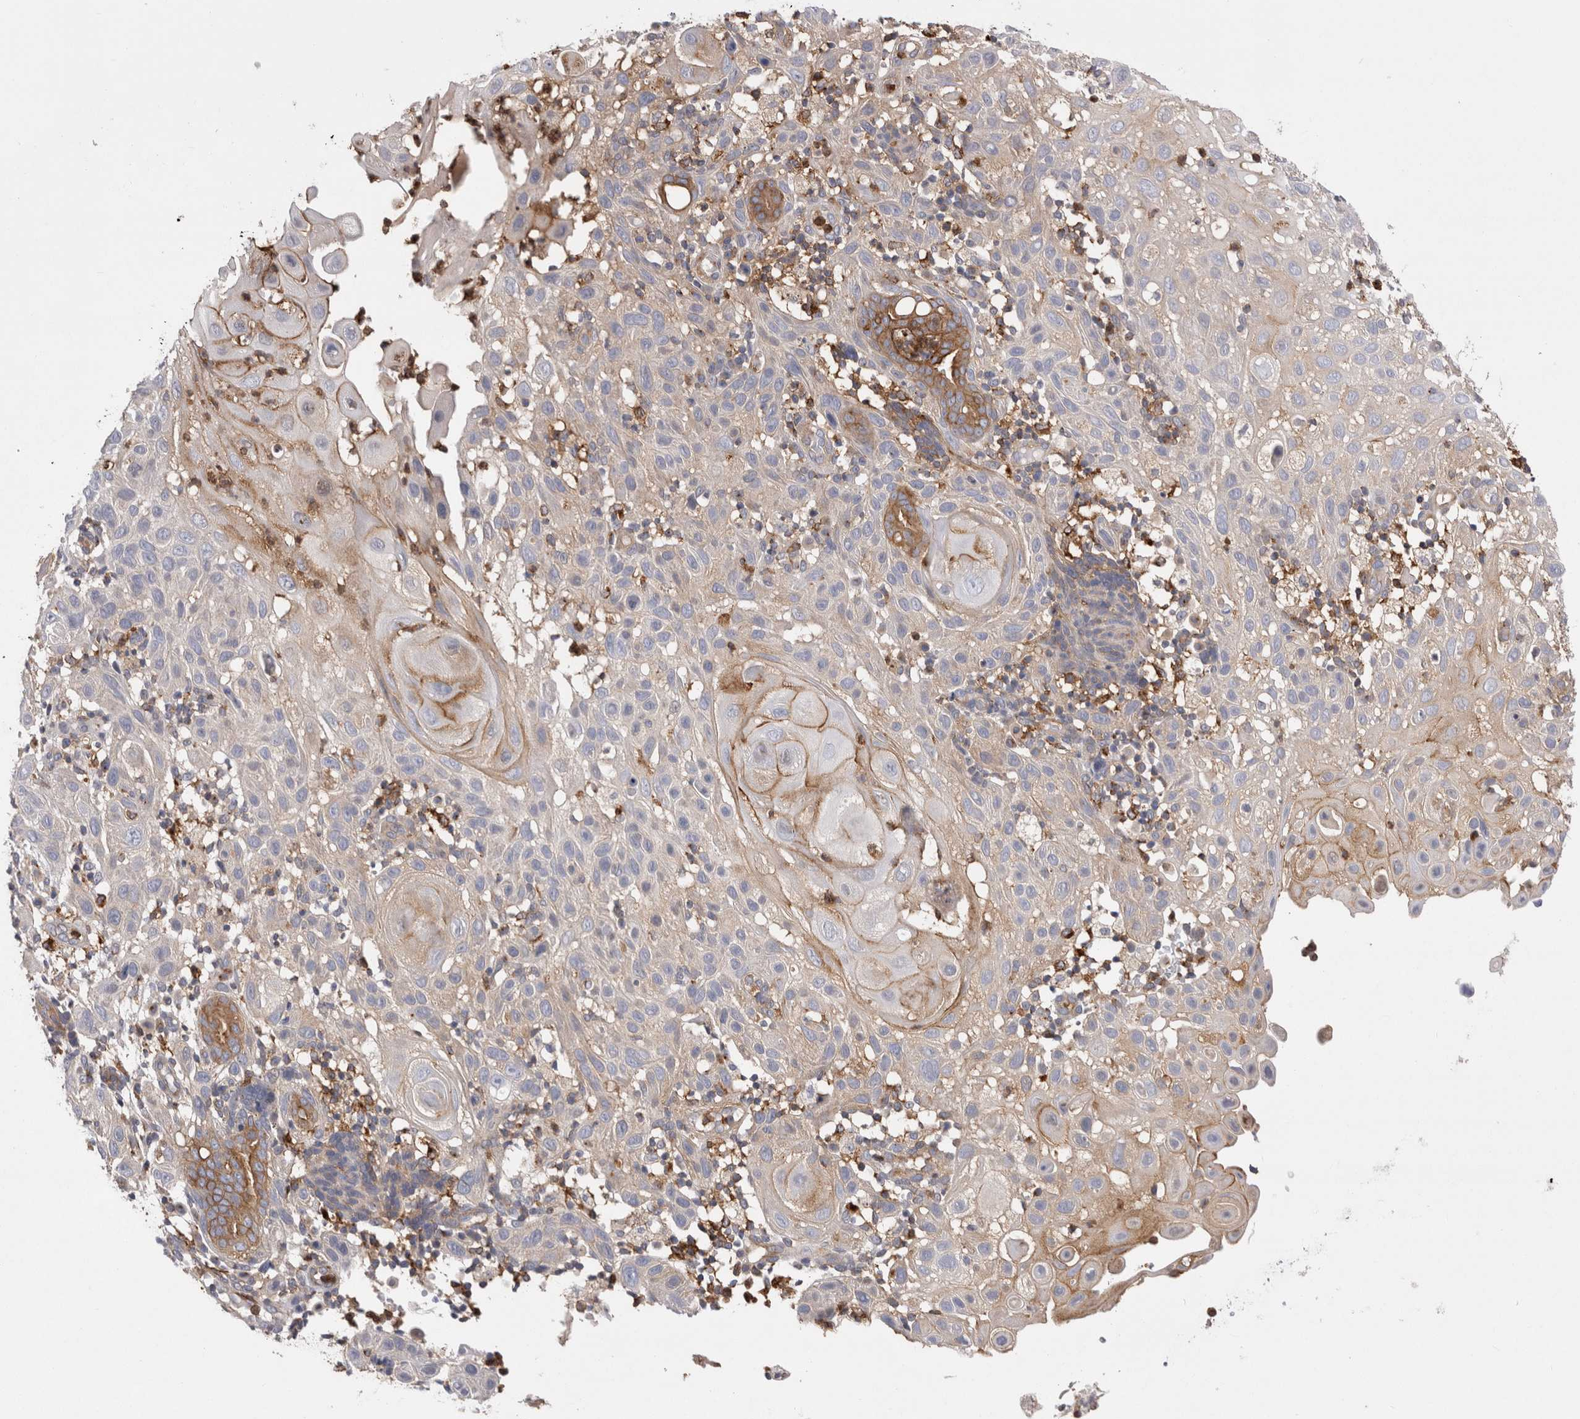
{"staining": {"intensity": "moderate", "quantity": "<25%", "location": "cytoplasmic/membranous"}, "tissue": "skin cancer", "cell_type": "Tumor cells", "image_type": "cancer", "snomed": [{"axis": "morphology", "description": "Normal tissue, NOS"}, {"axis": "morphology", "description": "Squamous cell carcinoma, NOS"}, {"axis": "topography", "description": "Skin"}], "caption": "Immunohistochemistry (IHC) histopathology image of human skin squamous cell carcinoma stained for a protein (brown), which exhibits low levels of moderate cytoplasmic/membranous positivity in about <25% of tumor cells.", "gene": "RAB11FIP1", "patient": {"sex": "female", "age": 96}}